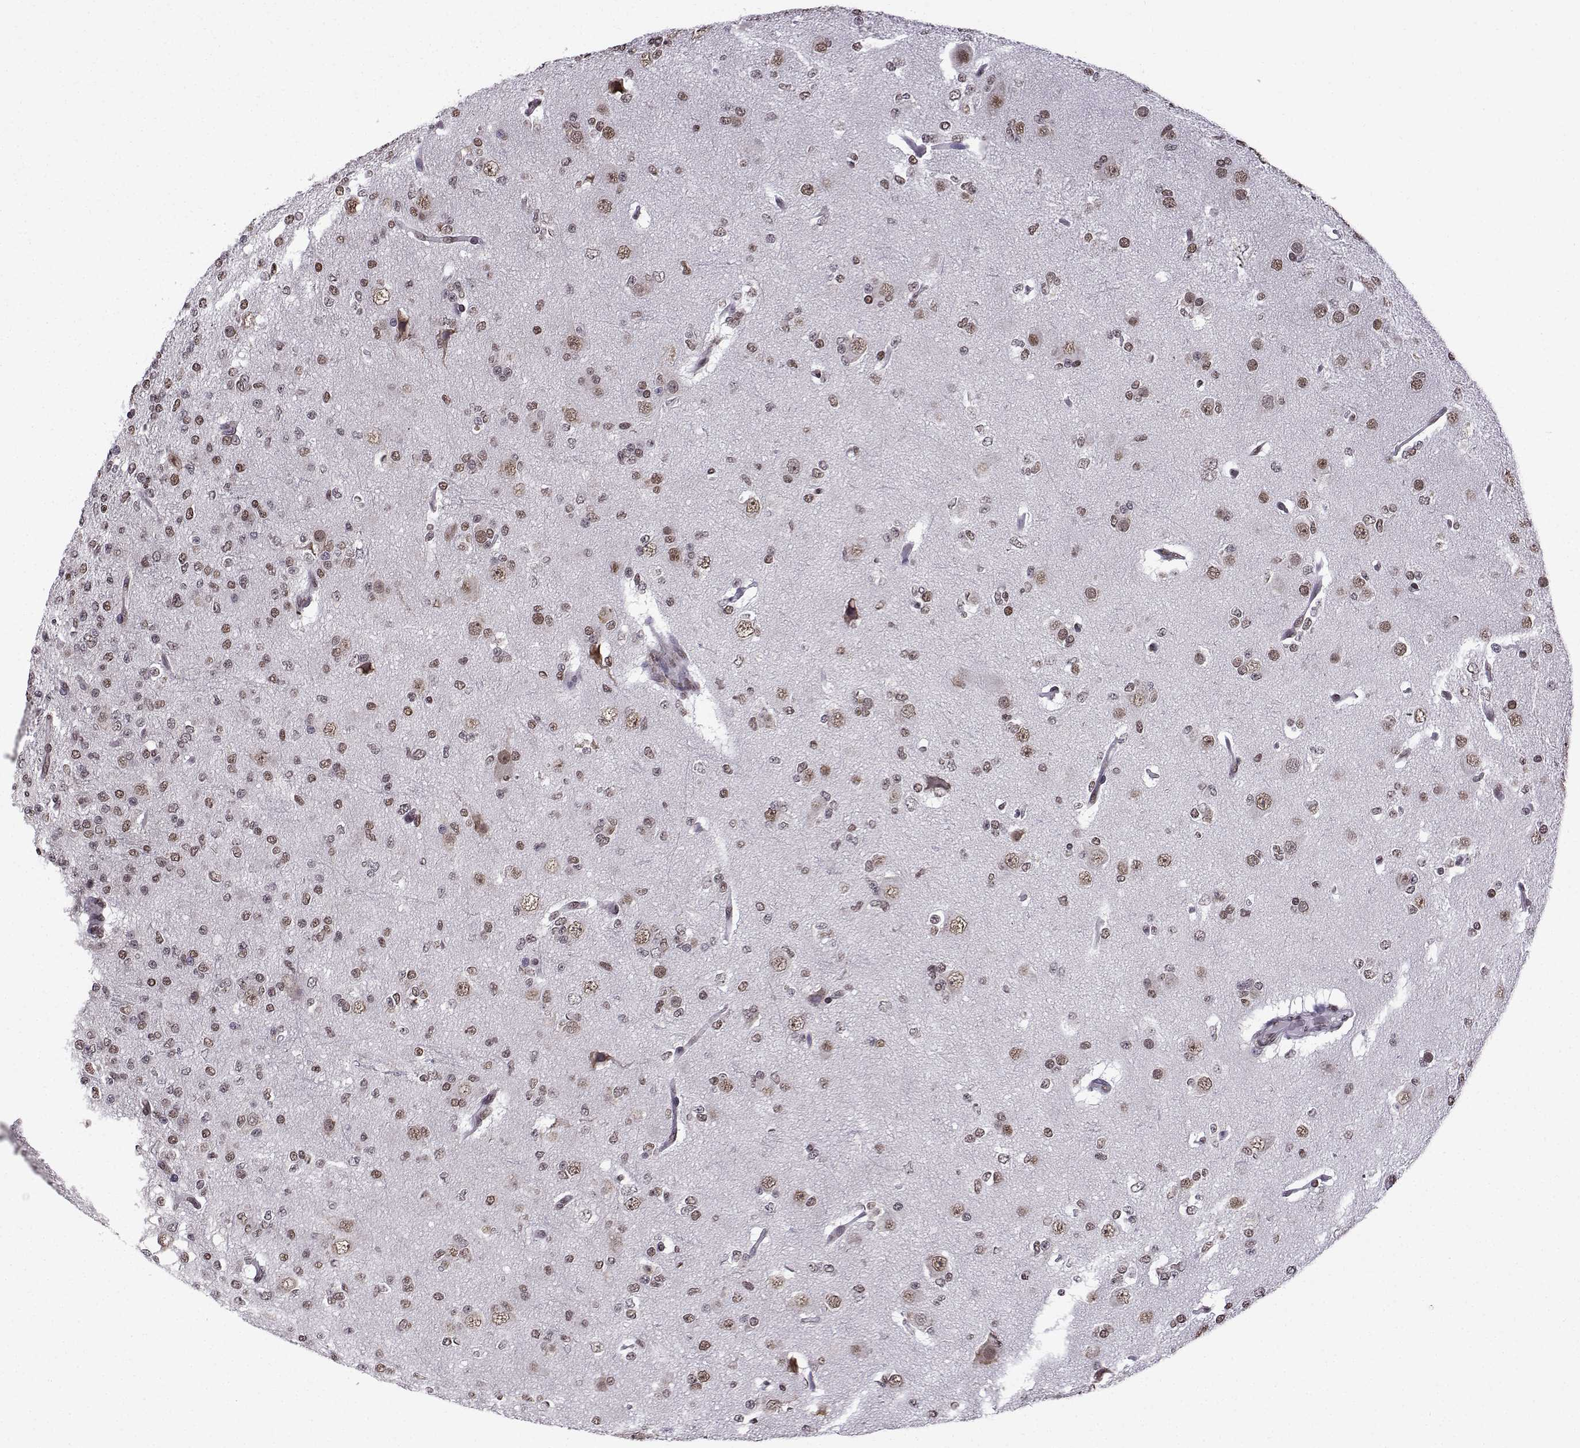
{"staining": {"intensity": "moderate", "quantity": "25%-75%", "location": "nuclear"}, "tissue": "glioma", "cell_type": "Tumor cells", "image_type": "cancer", "snomed": [{"axis": "morphology", "description": "Glioma, malignant, Low grade"}, {"axis": "topography", "description": "Brain"}], "caption": "Protein staining of low-grade glioma (malignant) tissue shows moderate nuclear positivity in approximately 25%-75% of tumor cells.", "gene": "EZH1", "patient": {"sex": "male", "age": 27}}